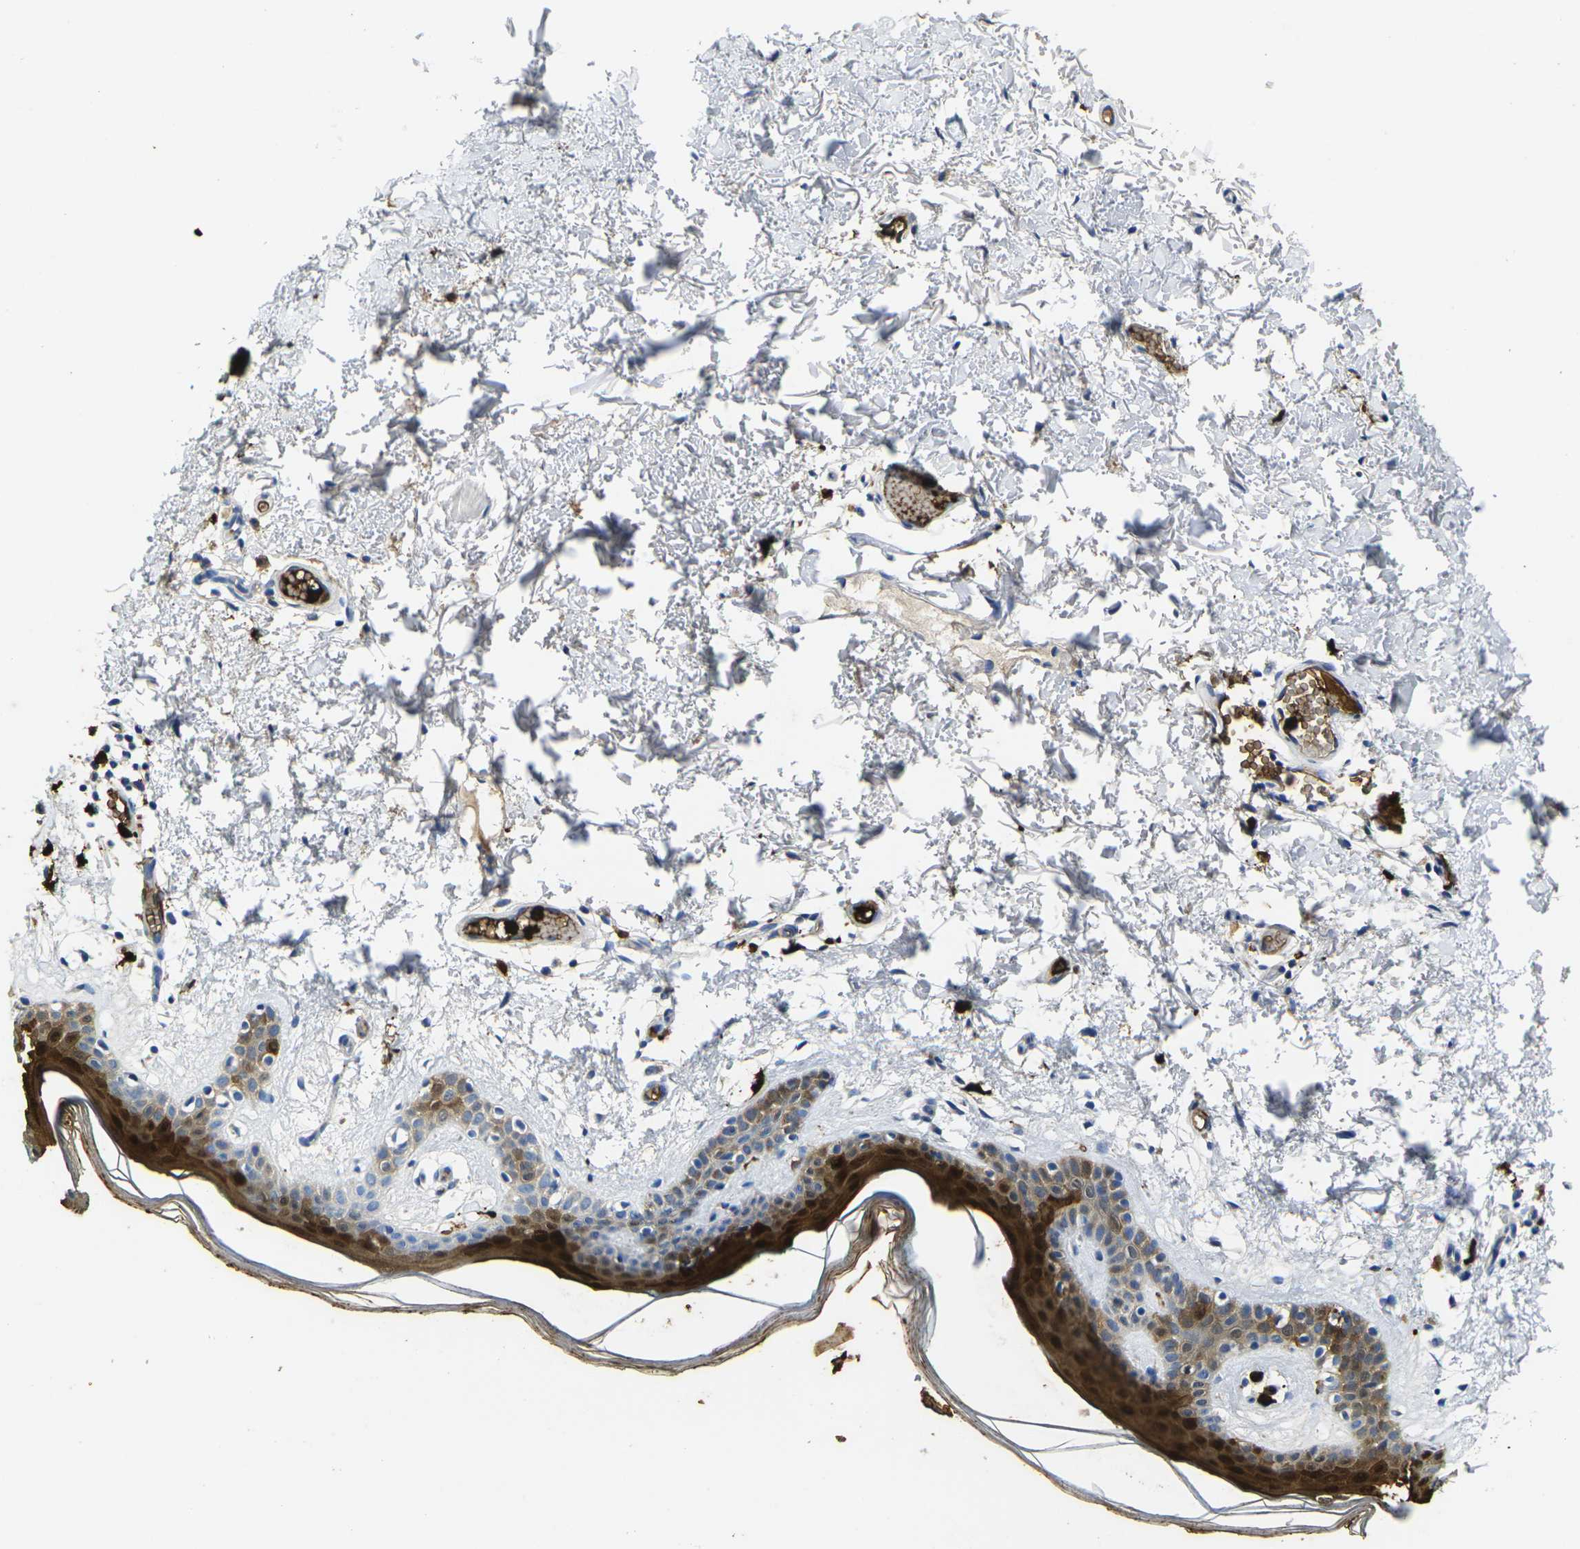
{"staining": {"intensity": "negative", "quantity": "none", "location": "none"}, "tissue": "skin", "cell_type": "Fibroblasts", "image_type": "normal", "snomed": [{"axis": "morphology", "description": "Normal tissue, NOS"}, {"axis": "topography", "description": "Skin"}], "caption": "The immunohistochemistry micrograph has no significant staining in fibroblasts of skin.", "gene": "S100A9", "patient": {"sex": "male", "age": 53}}